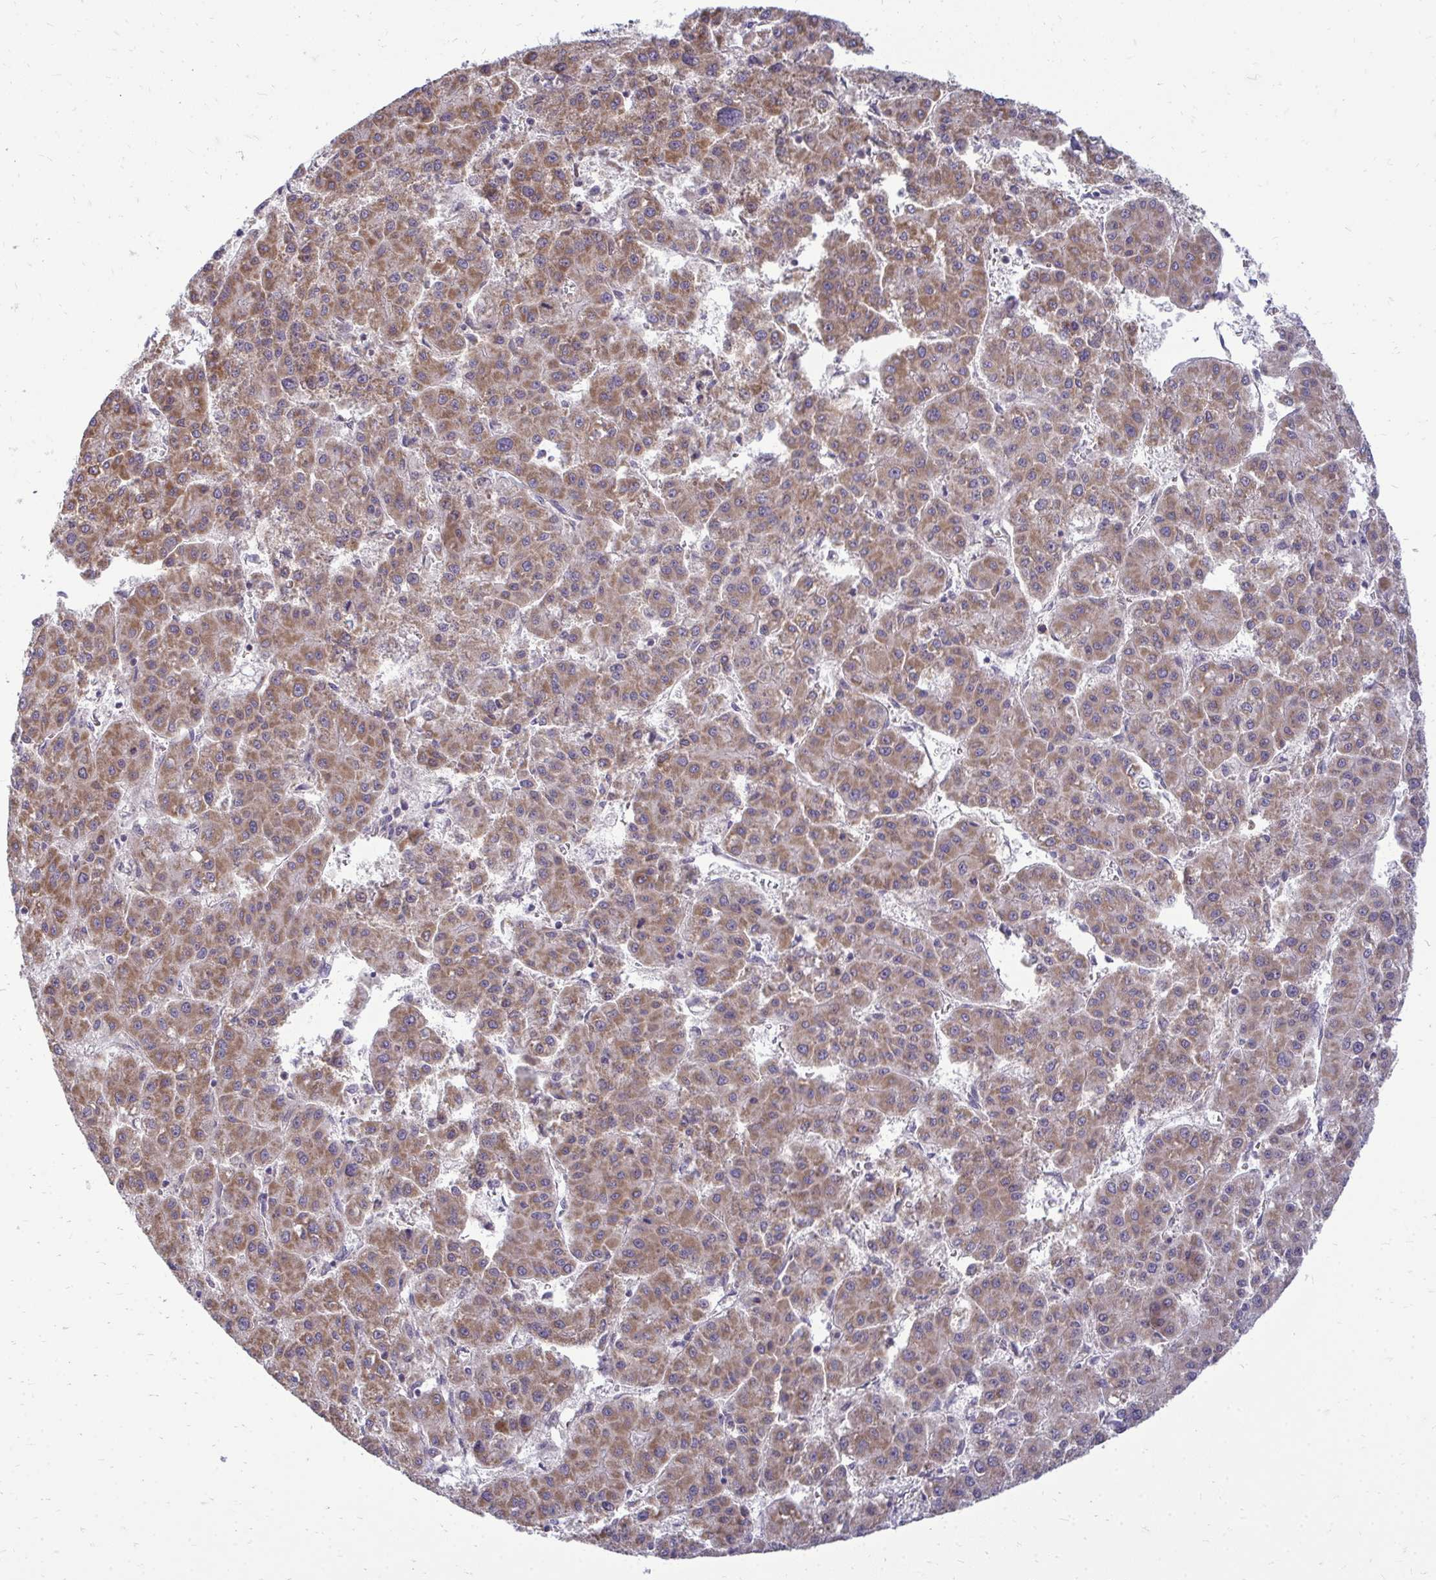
{"staining": {"intensity": "moderate", "quantity": ">75%", "location": "cytoplasmic/membranous"}, "tissue": "liver cancer", "cell_type": "Tumor cells", "image_type": "cancer", "snomed": [{"axis": "morphology", "description": "Carcinoma, Hepatocellular, NOS"}, {"axis": "topography", "description": "Liver"}], "caption": "A high-resolution image shows immunohistochemistry staining of hepatocellular carcinoma (liver), which exhibits moderate cytoplasmic/membranous positivity in about >75% of tumor cells.", "gene": "RPLP2", "patient": {"sex": "male", "age": 73}}